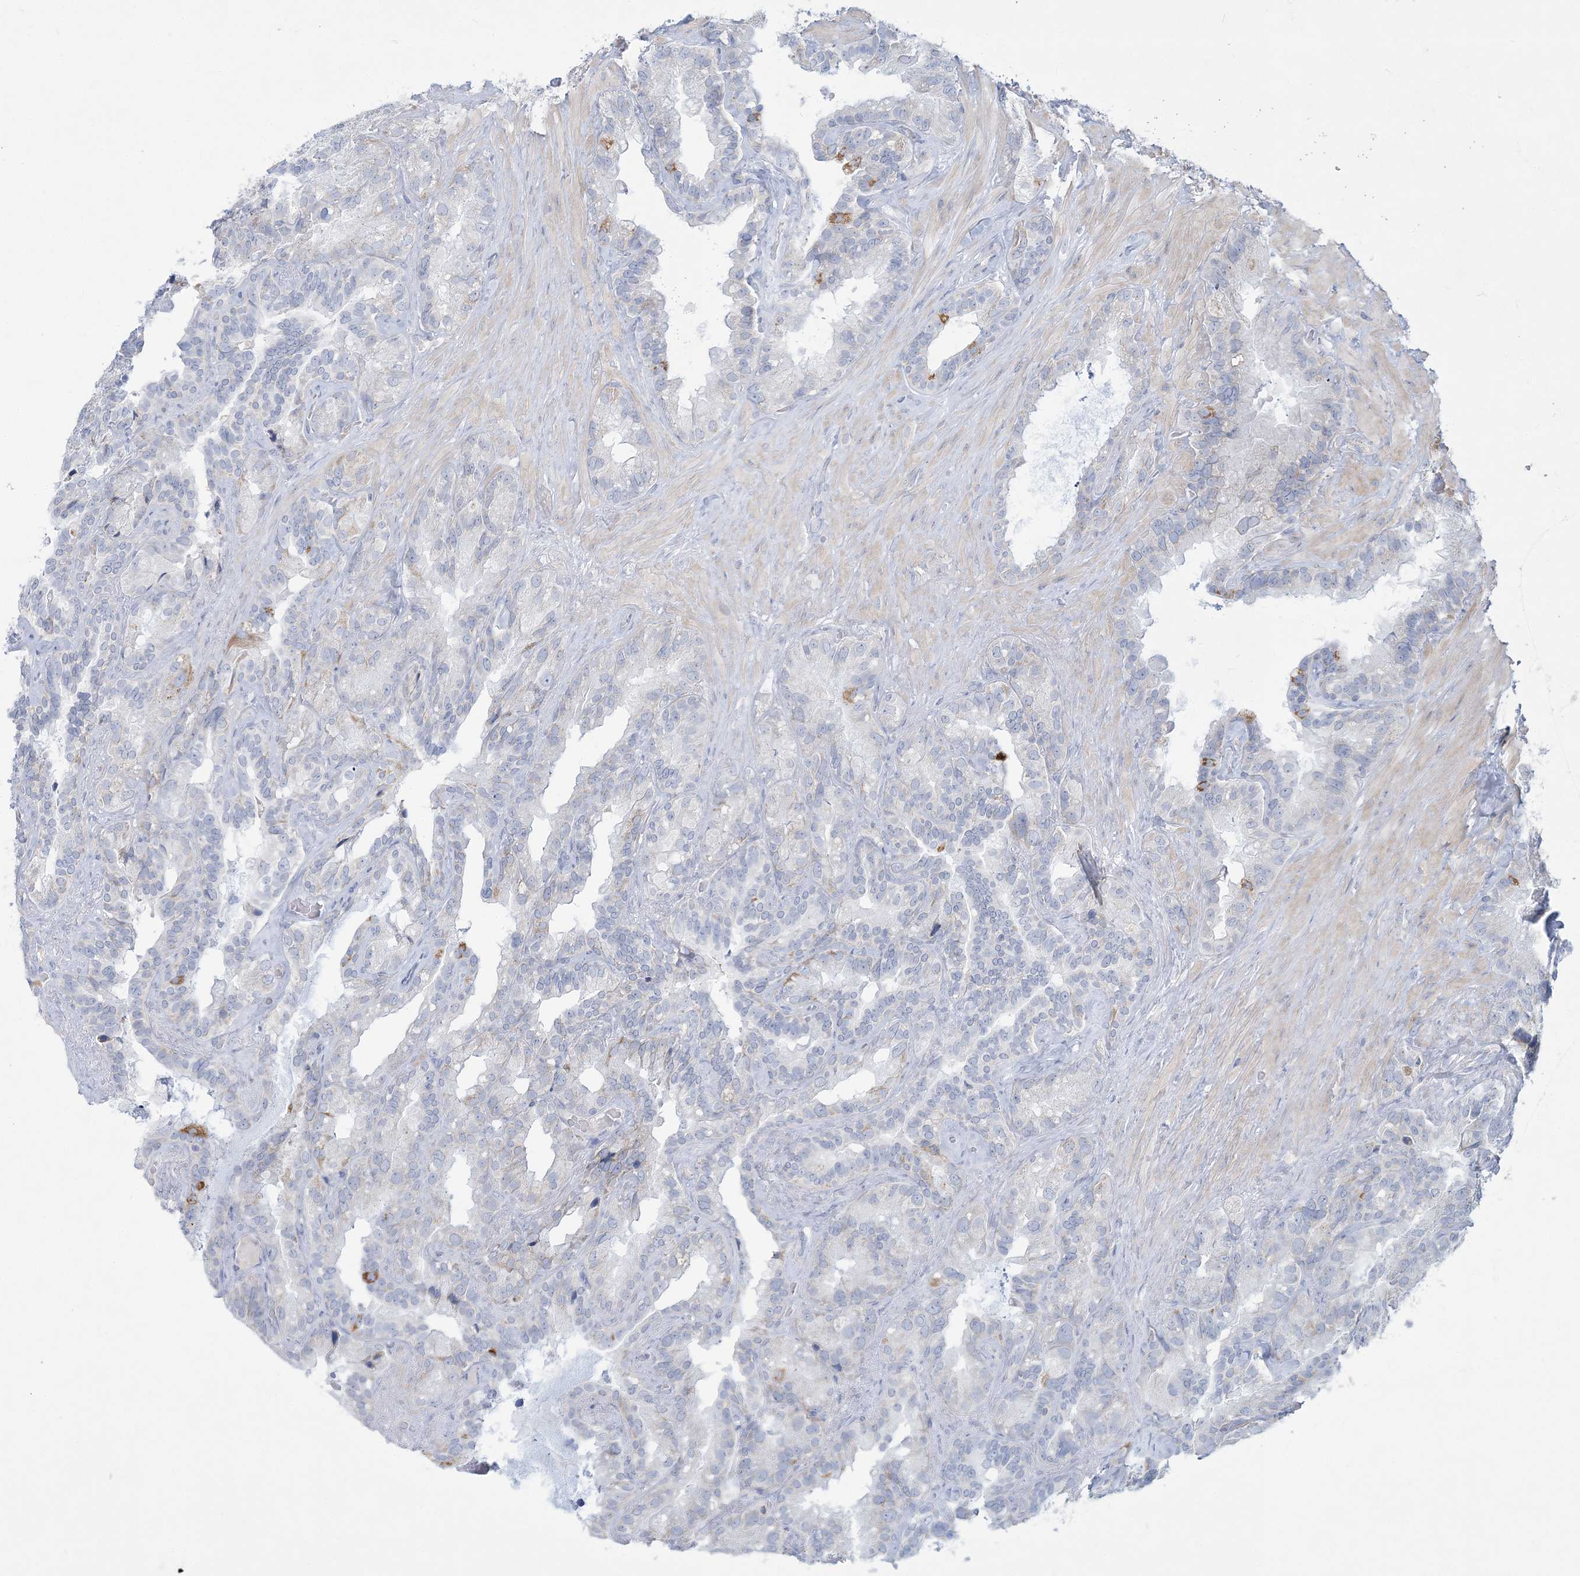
{"staining": {"intensity": "negative", "quantity": "none", "location": "none"}, "tissue": "seminal vesicle", "cell_type": "Glandular cells", "image_type": "normal", "snomed": [{"axis": "morphology", "description": "Normal tissue, NOS"}, {"axis": "topography", "description": "Prostate"}, {"axis": "topography", "description": "Seminal veicle"}], "caption": "Seminal vesicle was stained to show a protein in brown. There is no significant positivity in glandular cells. The staining is performed using DAB brown chromogen with nuclei counter-stained in using hematoxylin.", "gene": "TBC1D7", "patient": {"sex": "male", "age": 68}}